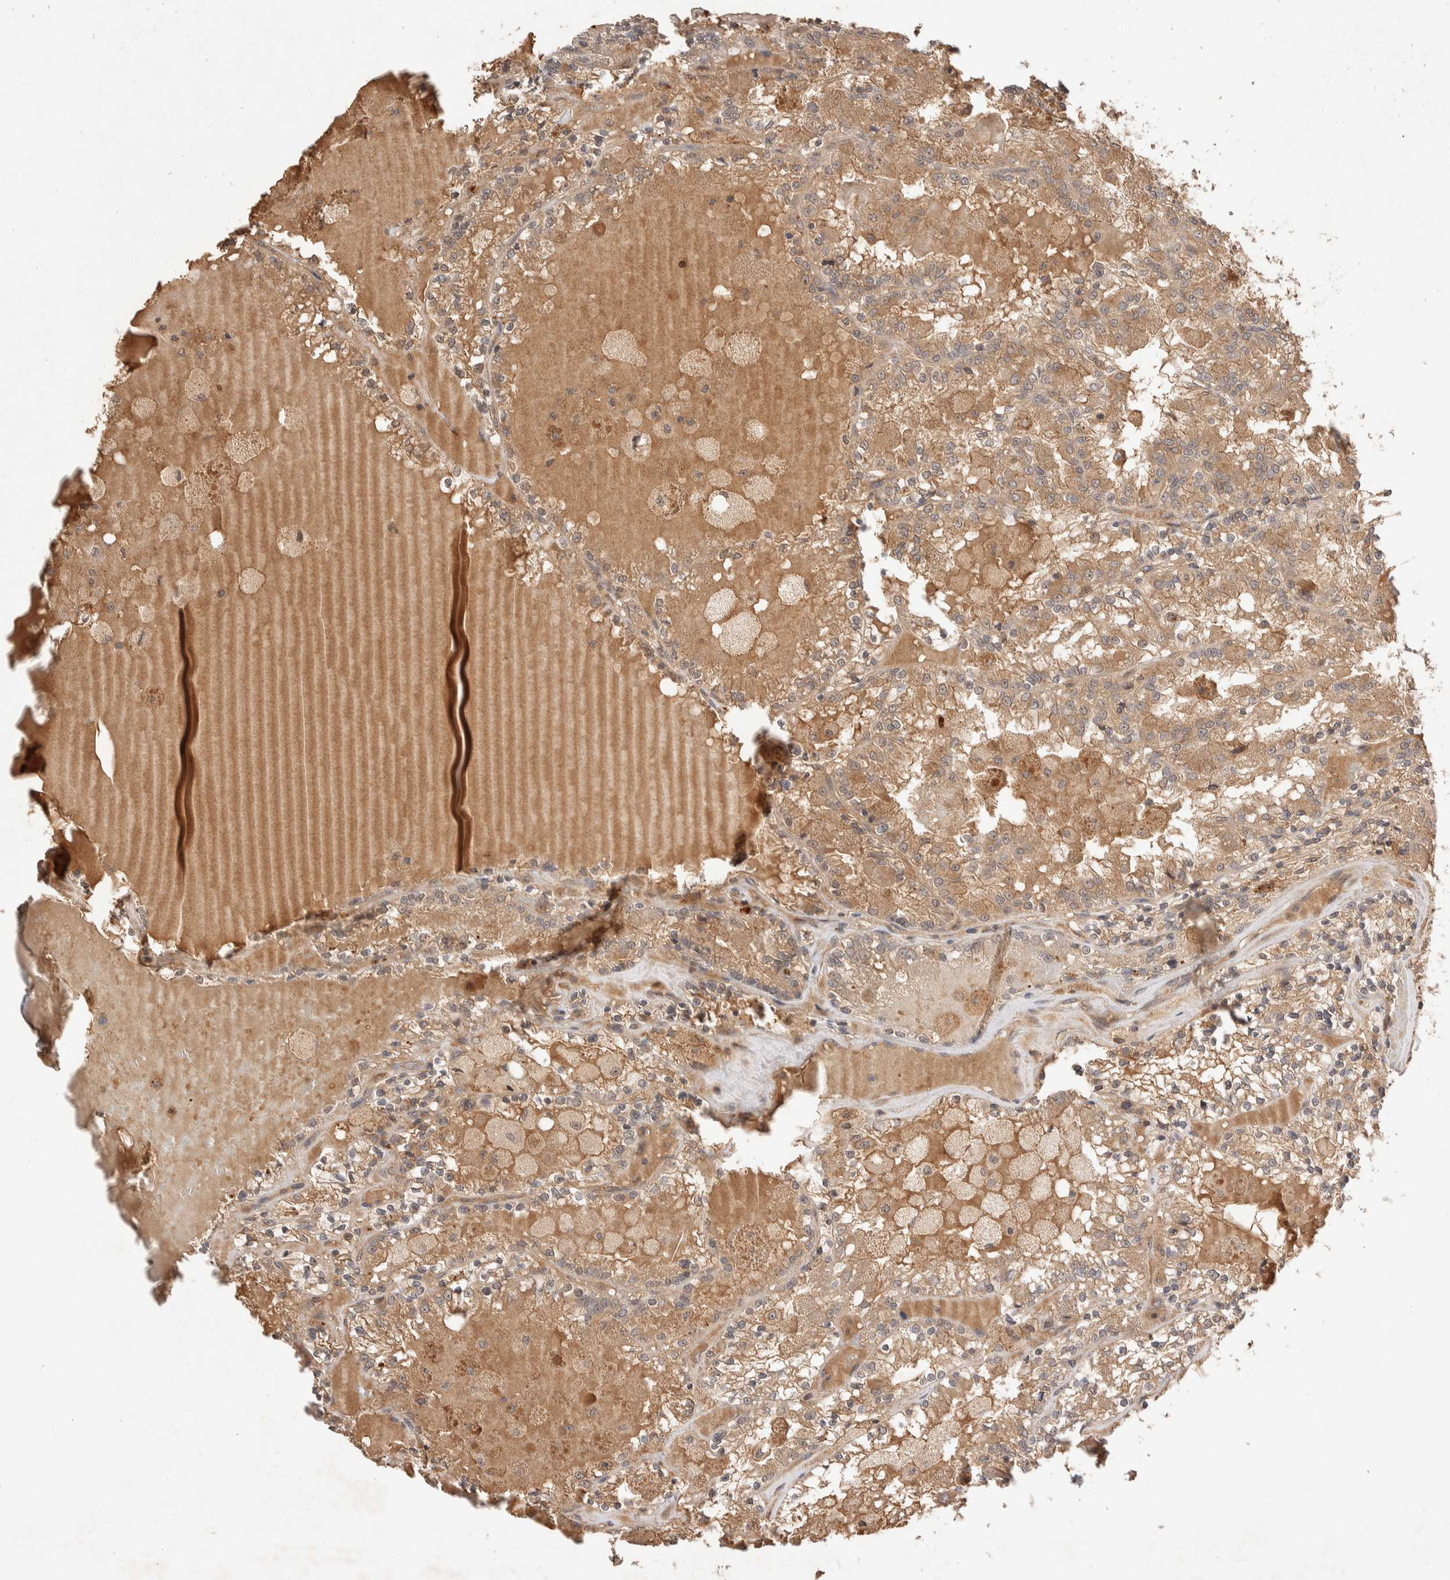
{"staining": {"intensity": "moderate", "quantity": ">75%", "location": "cytoplasmic/membranous"}, "tissue": "renal cancer", "cell_type": "Tumor cells", "image_type": "cancer", "snomed": [{"axis": "morphology", "description": "Adenocarcinoma, NOS"}, {"axis": "topography", "description": "Kidney"}], "caption": "This photomicrograph exhibits immunohistochemistry (IHC) staining of renal cancer, with medium moderate cytoplasmic/membranous positivity in about >75% of tumor cells.", "gene": "NSMAF", "patient": {"sex": "female", "age": 56}}